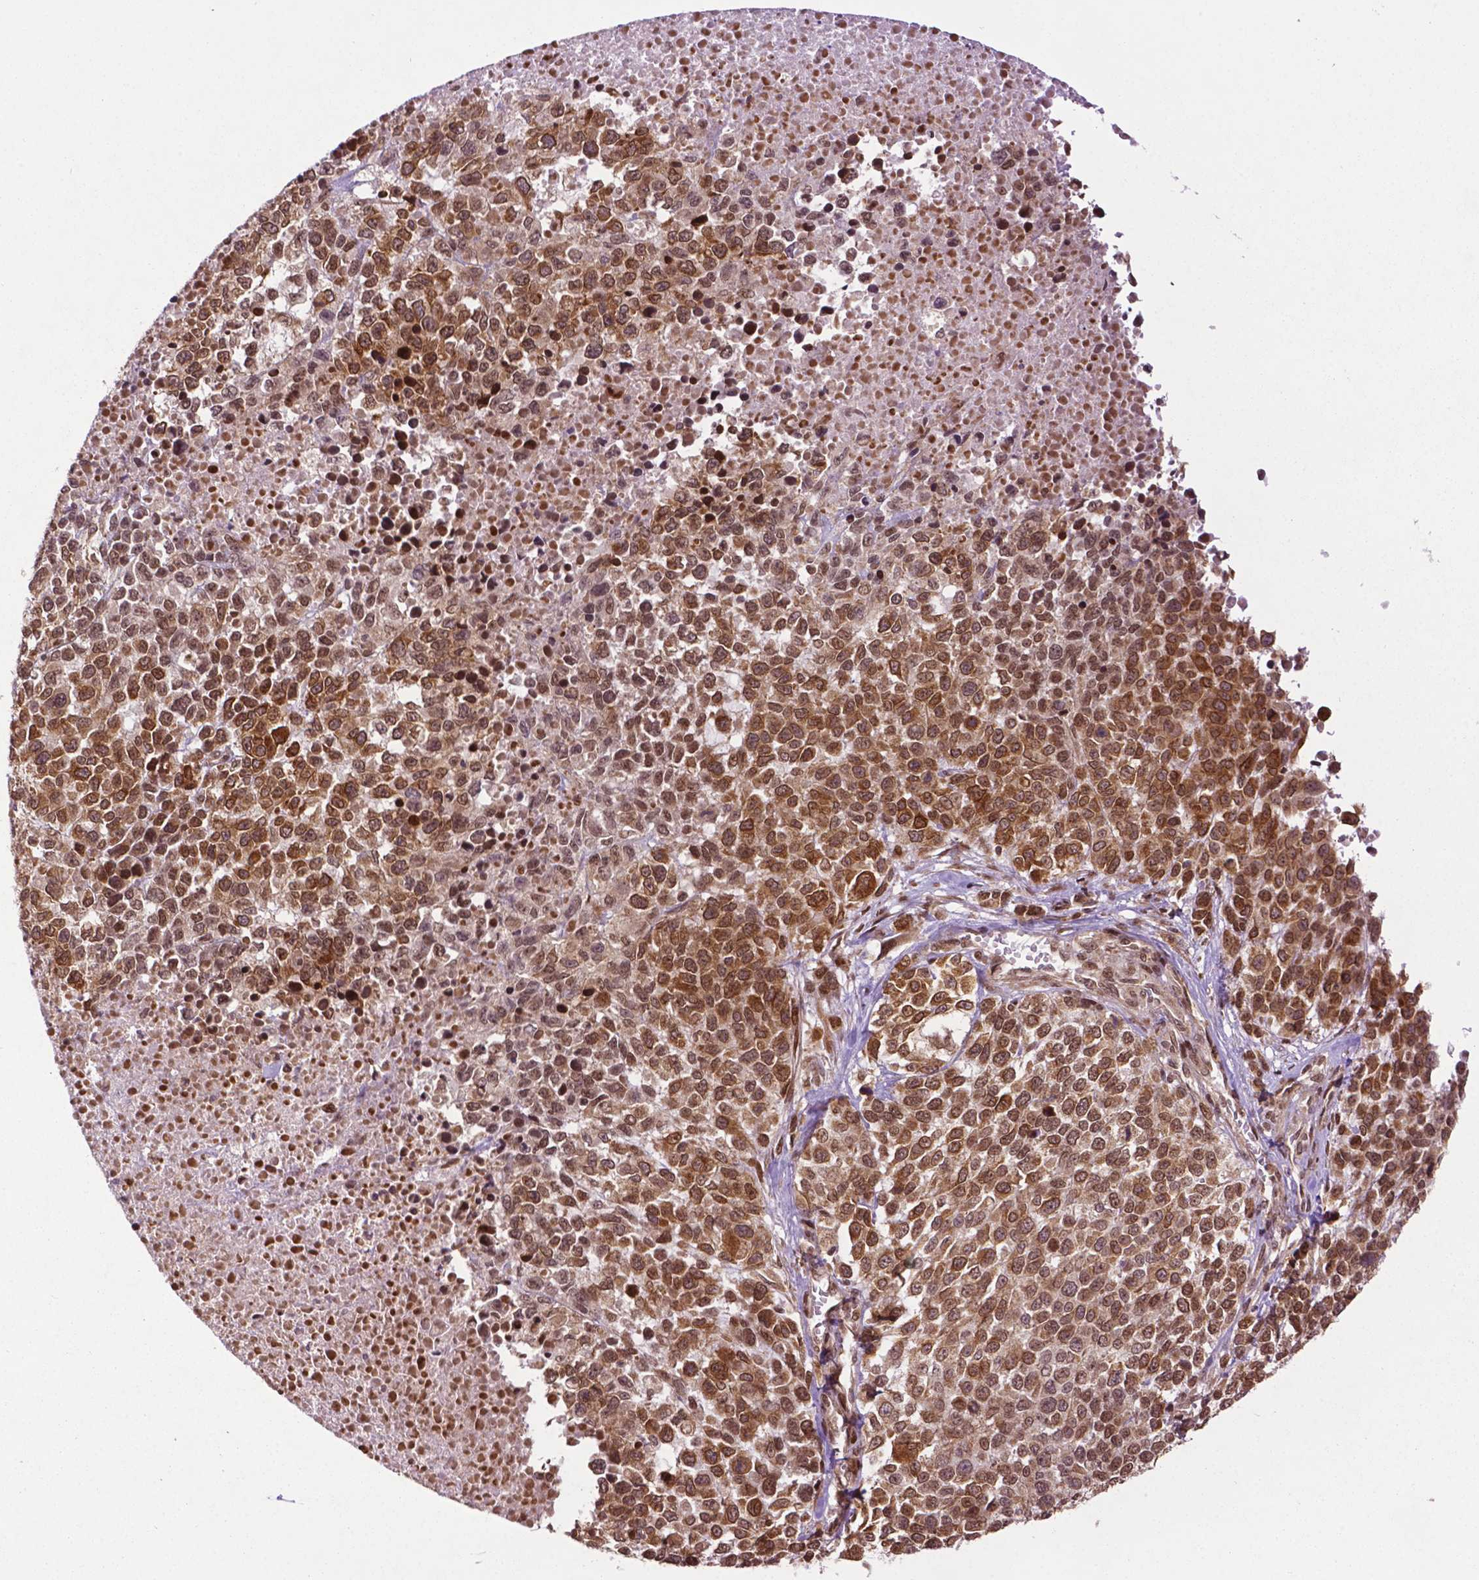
{"staining": {"intensity": "moderate", "quantity": ">75%", "location": "cytoplasmic/membranous,nuclear"}, "tissue": "melanoma", "cell_type": "Tumor cells", "image_type": "cancer", "snomed": [{"axis": "morphology", "description": "Malignant melanoma, Metastatic site"}, {"axis": "topography", "description": "Skin"}], "caption": "Protein staining shows moderate cytoplasmic/membranous and nuclear positivity in about >75% of tumor cells in malignant melanoma (metastatic site).", "gene": "TMX2", "patient": {"sex": "male", "age": 84}}